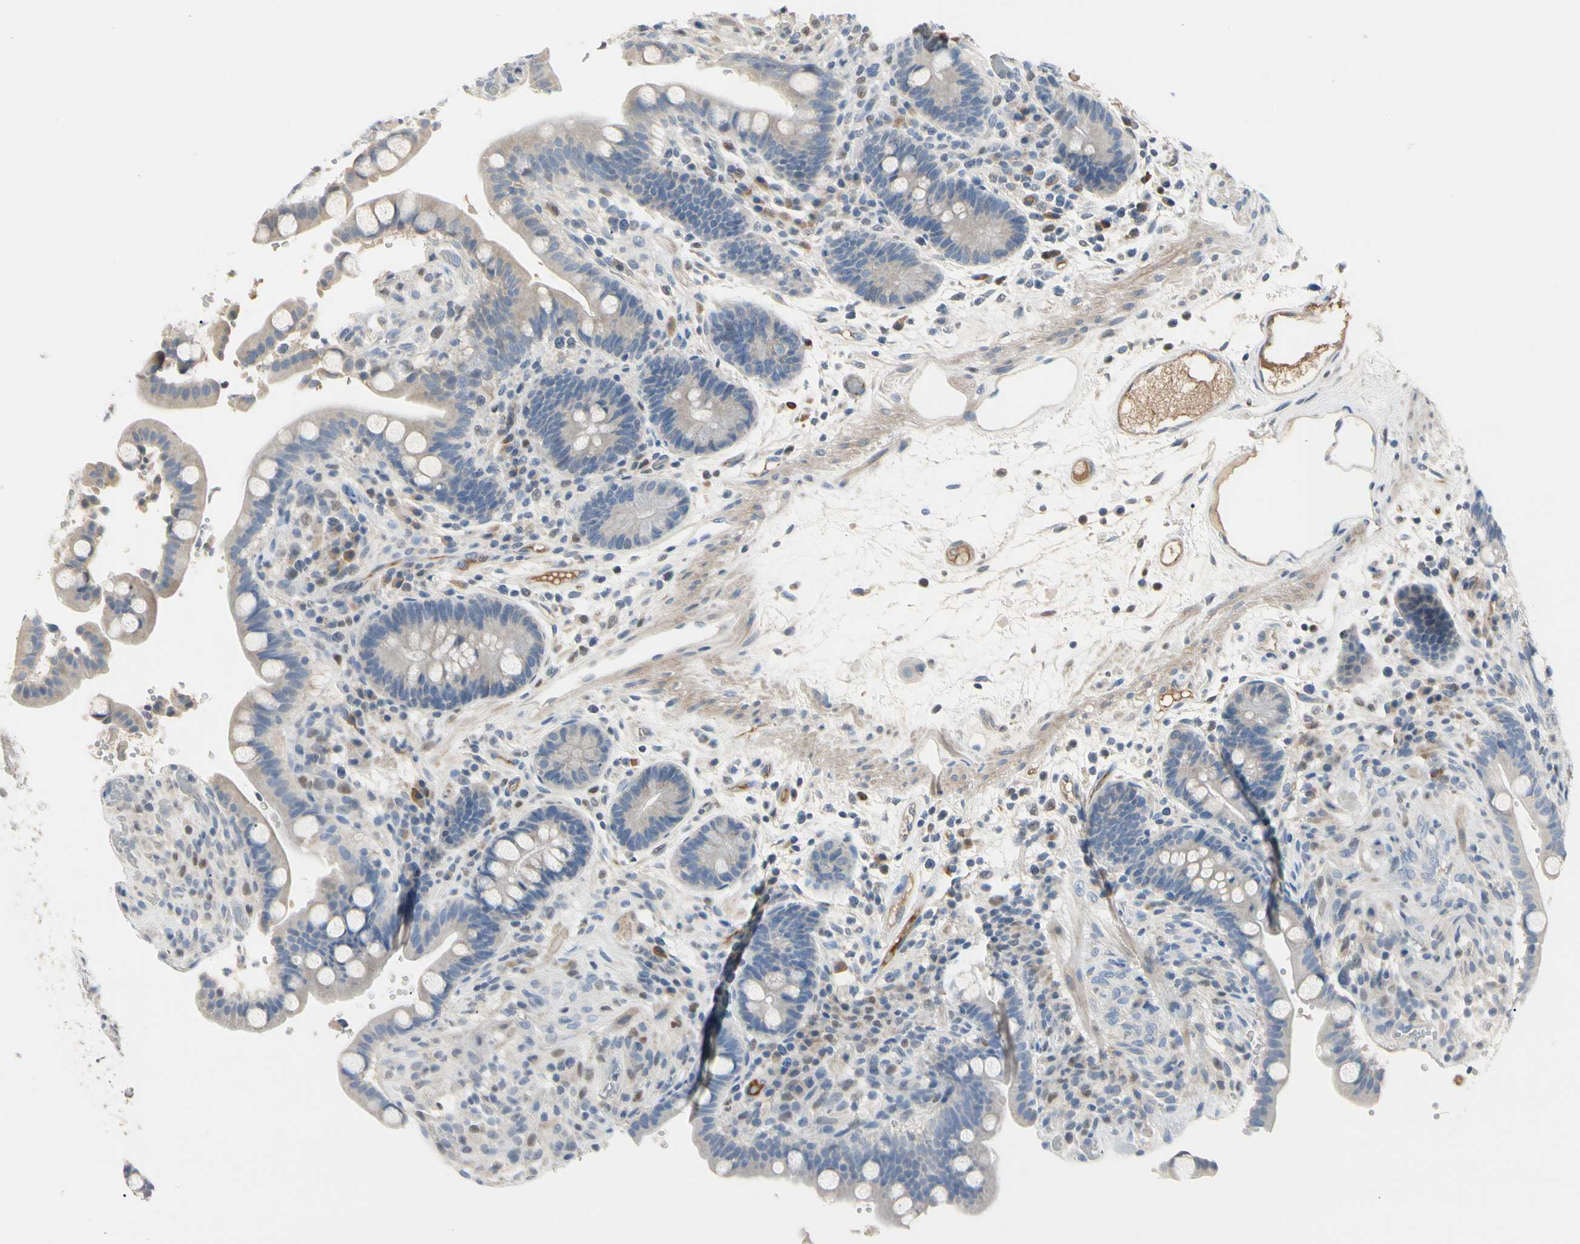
{"staining": {"intensity": "negative", "quantity": "none", "location": "none"}, "tissue": "colon", "cell_type": "Endothelial cells", "image_type": "normal", "snomed": [{"axis": "morphology", "description": "Normal tissue, NOS"}, {"axis": "topography", "description": "Colon"}], "caption": "A high-resolution photomicrograph shows immunohistochemistry staining of unremarkable colon, which shows no significant positivity in endothelial cells. (DAB (3,3'-diaminobenzidine) immunohistochemistry visualized using brightfield microscopy, high magnification).", "gene": "ECRG4", "patient": {"sex": "male", "age": 73}}